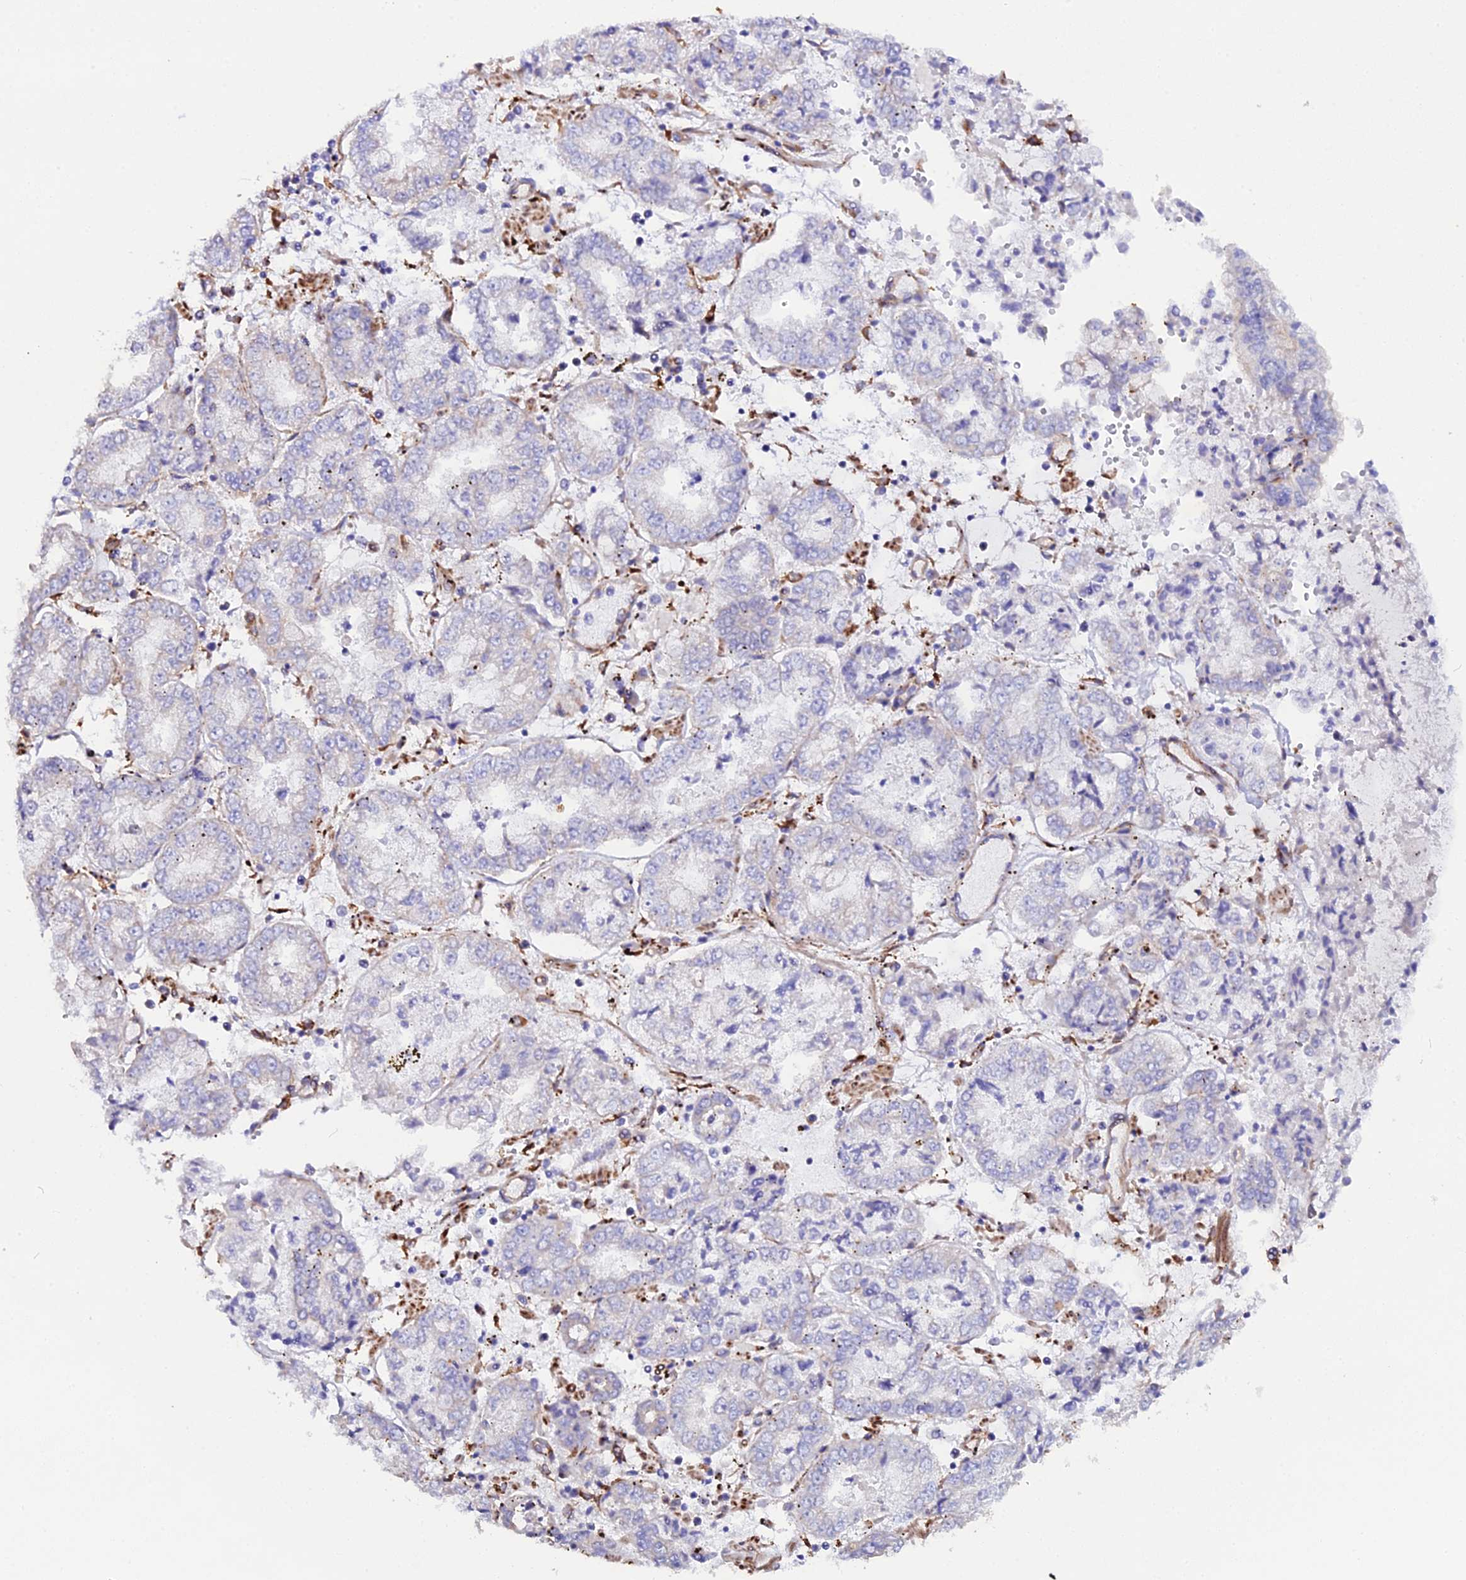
{"staining": {"intensity": "negative", "quantity": "none", "location": "none"}, "tissue": "stomach cancer", "cell_type": "Tumor cells", "image_type": "cancer", "snomed": [{"axis": "morphology", "description": "Adenocarcinoma, NOS"}, {"axis": "topography", "description": "Stomach"}], "caption": "Image shows no protein positivity in tumor cells of stomach cancer (adenocarcinoma) tissue.", "gene": "CFAP45", "patient": {"sex": "male", "age": 76}}